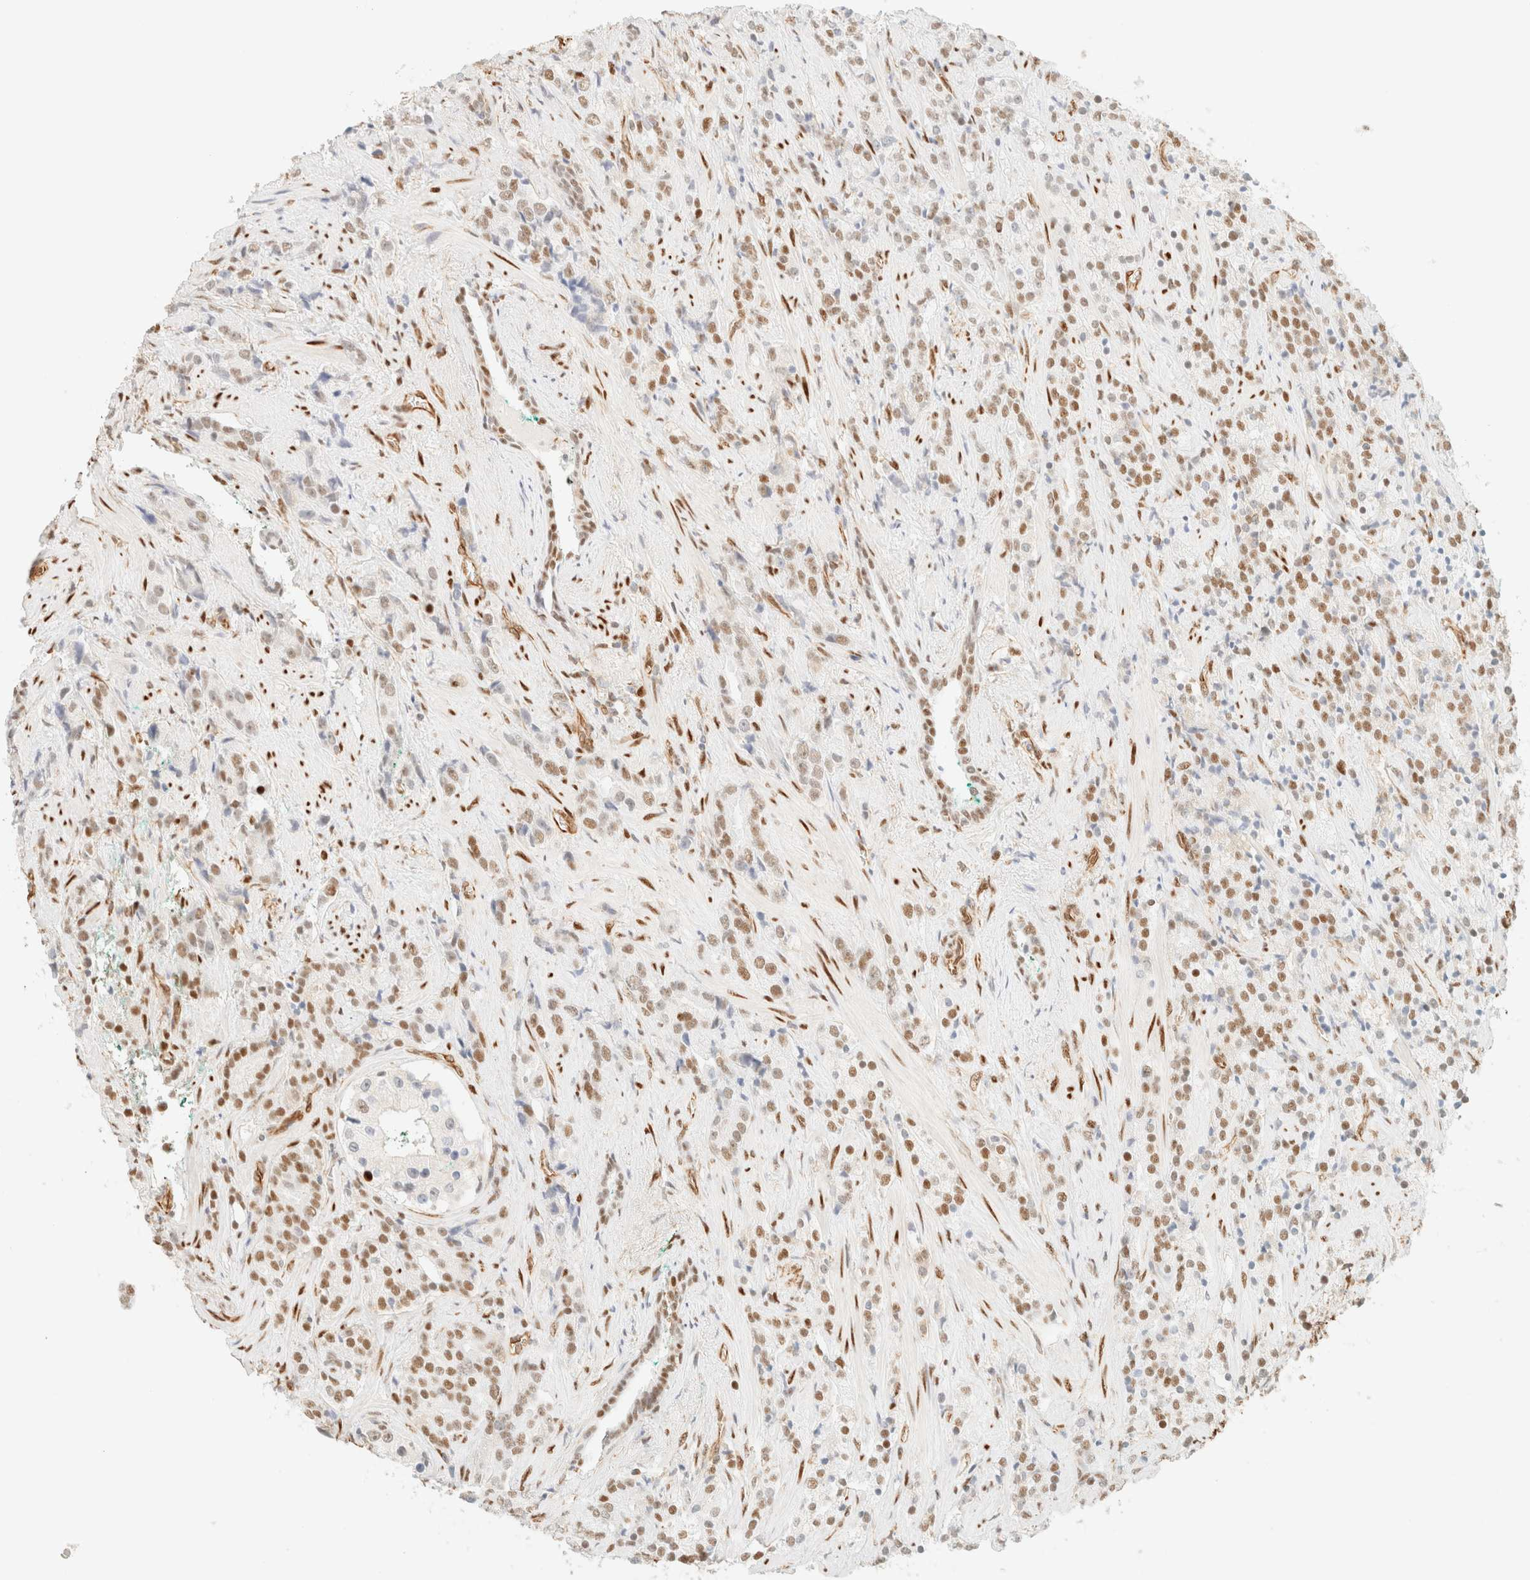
{"staining": {"intensity": "strong", "quantity": "25%-75%", "location": "nuclear"}, "tissue": "prostate cancer", "cell_type": "Tumor cells", "image_type": "cancer", "snomed": [{"axis": "morphology", "description": "Adenocarcinoma, High grade"}, {"axis": "topography", "description": "Prostate"}], "caption": "Prostate adenocarcinoma (high-grade) stained with immunohistochemistry (IHC) reveals strong nuclear staining in approximately 25%-75% of tumor cells. The staining was performed using DAB, with brown indicating positive protein expression. Nuclei are stained blue with hematoxylin.", "gene": "ZSCAN18", "patient": {"sex": "male", "age": 71}}